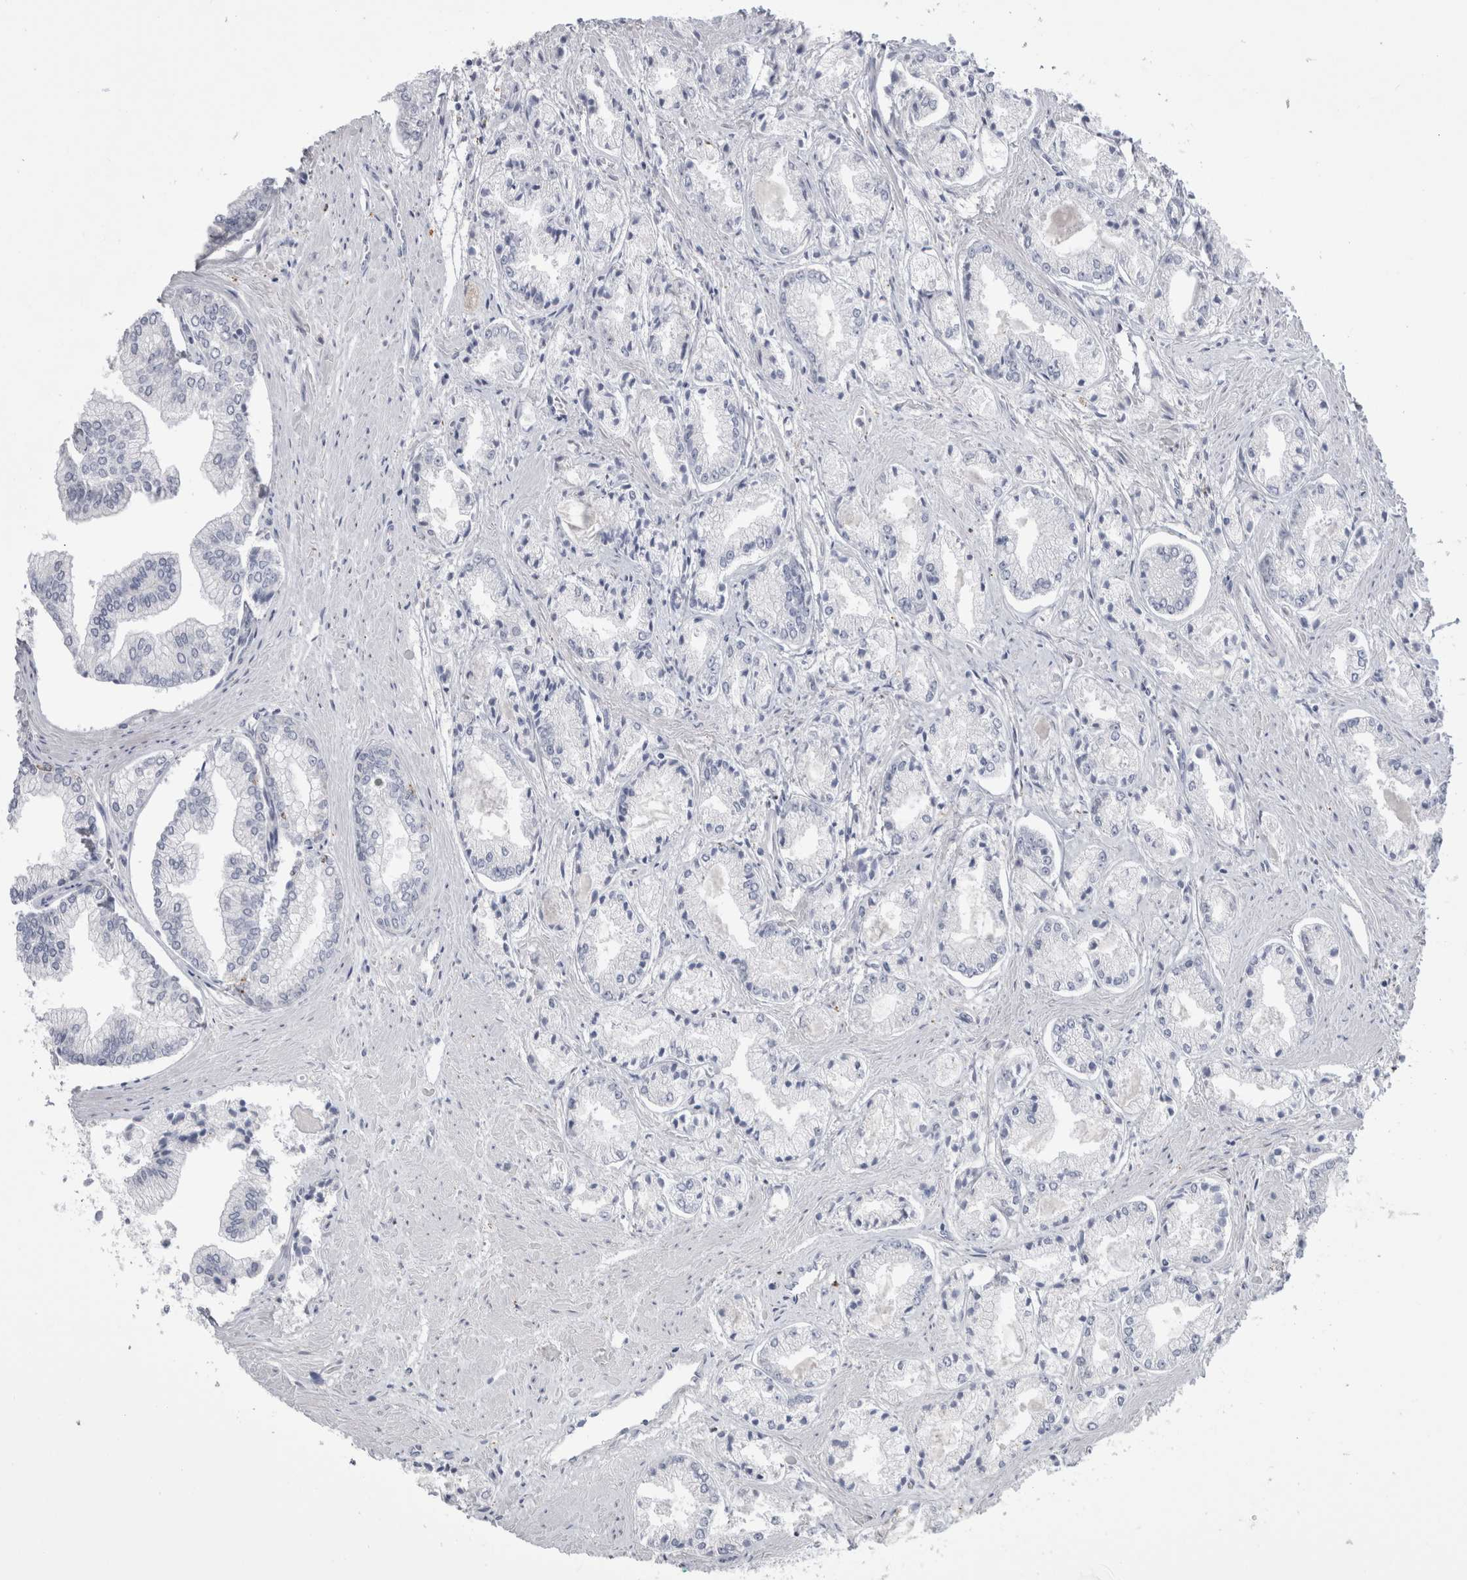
{"staining": {"intensity": "negative", "quantity": "none", "location": "none"}, "tissue": "prostate cancer", "cell_type": "Tumor cells", "image_type": "cancer", "snomed": [{"axis": "morphology", "description": "Adenocarcinoma, Low grade"}, {"axis": "topography", "description": "Prostate"}], "caption": "Human prostate cancer (low-grade adenocarcinoma) stained for a protein using immunohistochemistry shows no positivity in tumor cells.", "gene": "GATM", "patient": {"sex": "male", "age": 52}}